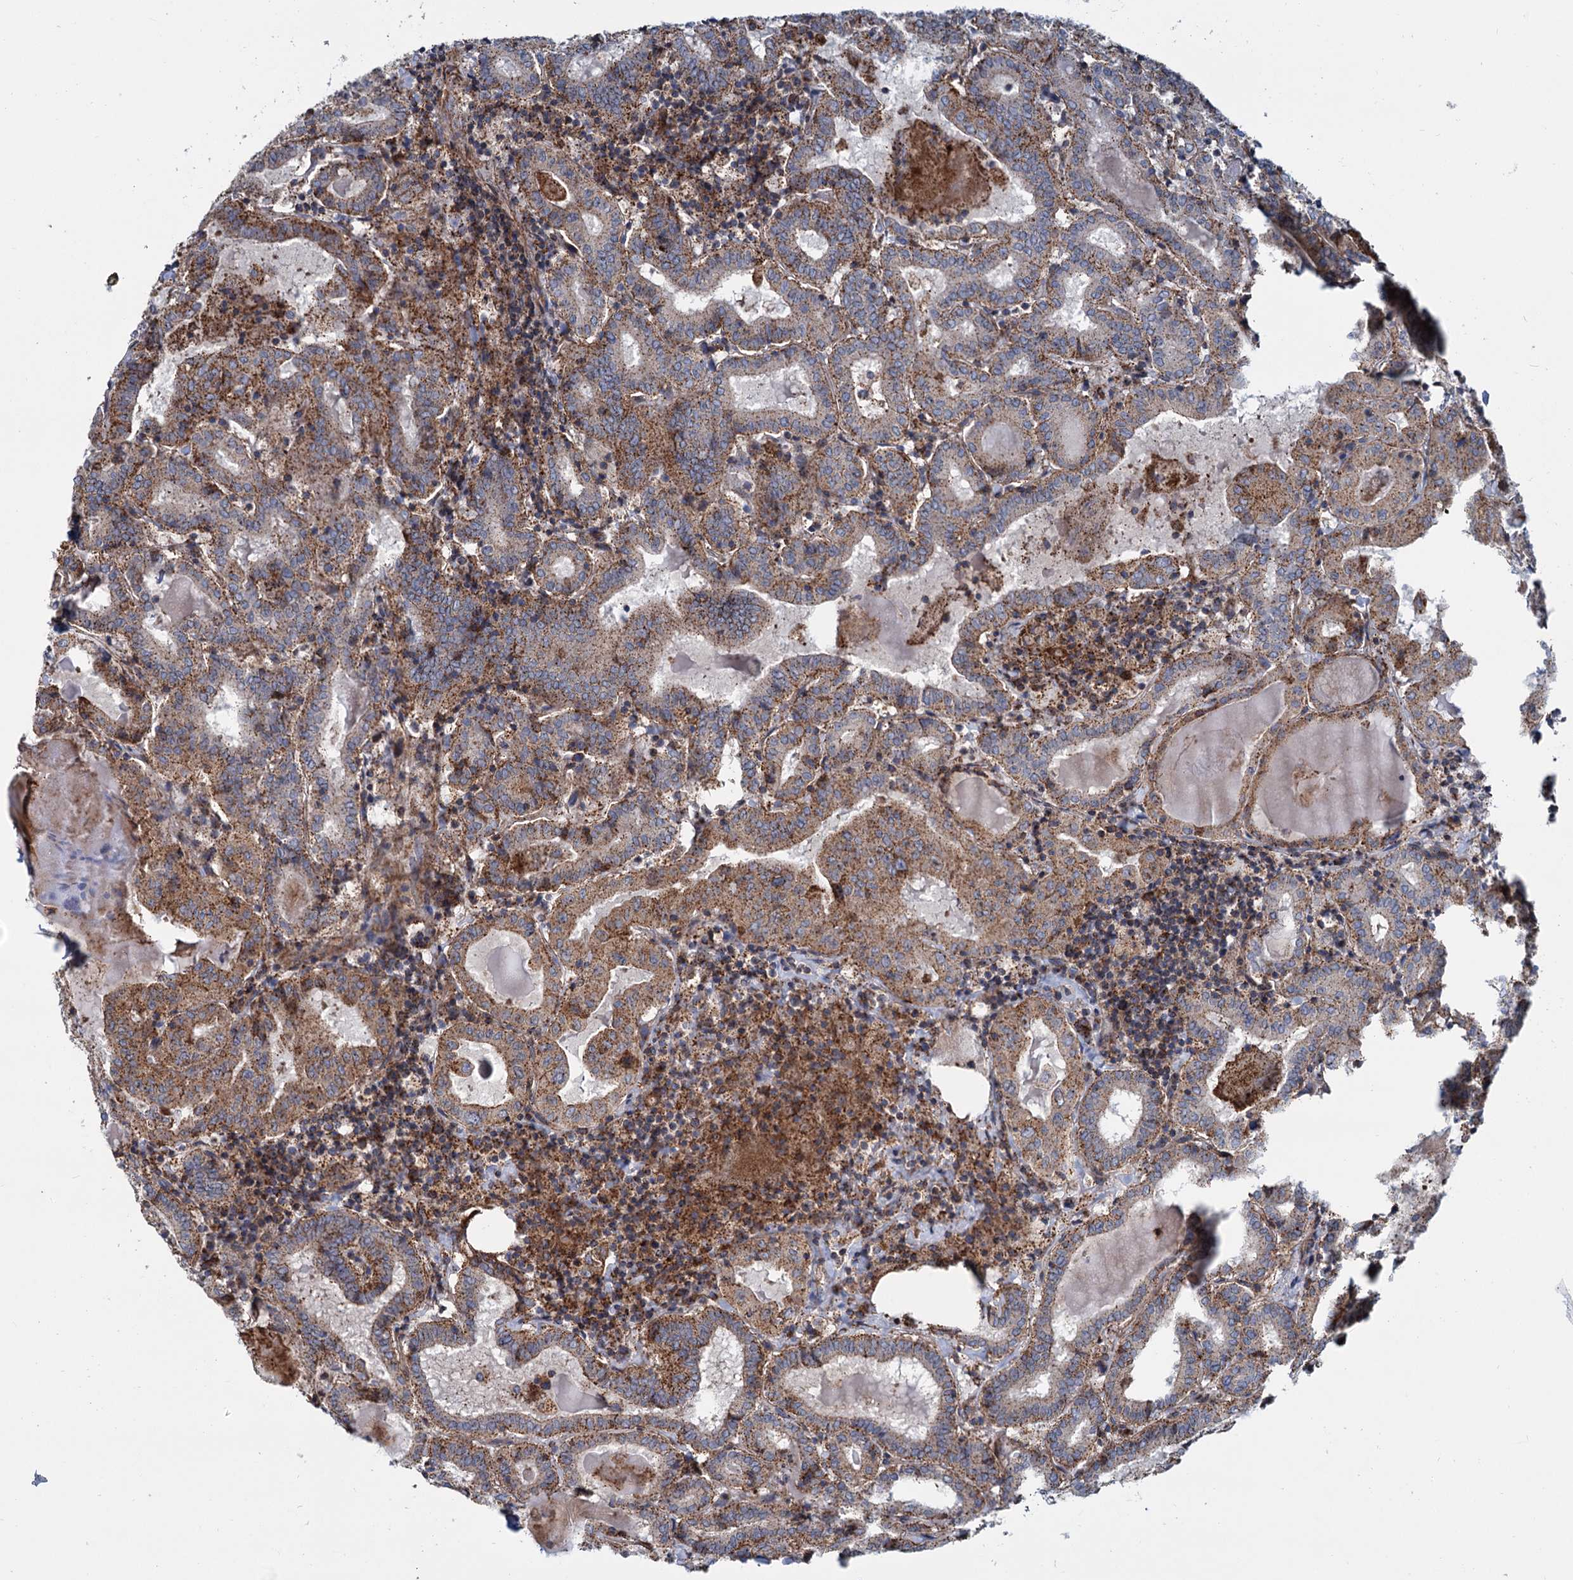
{"staining": {"intensity": "moderate", "quantity": ">75%", "location": "cytoplasmic/membranous"}, "tissue": "thyroid cancer", "cell_type": "Tumor cells", "image_type": "cancer", "snomed": [{"axis": "morphology", "description": "Papillary adenocarcinoma, NOS"}, {"axis": "topography", "description": "Thyroid gland"}], "caption": "Protein expression analysis of thyroid cancer exhibits moderate cytoplasmic/membranous staining in about >75% of tumor cells.", "gene": "PSEN1", "patient": {"sex": "female", "age": 72}}